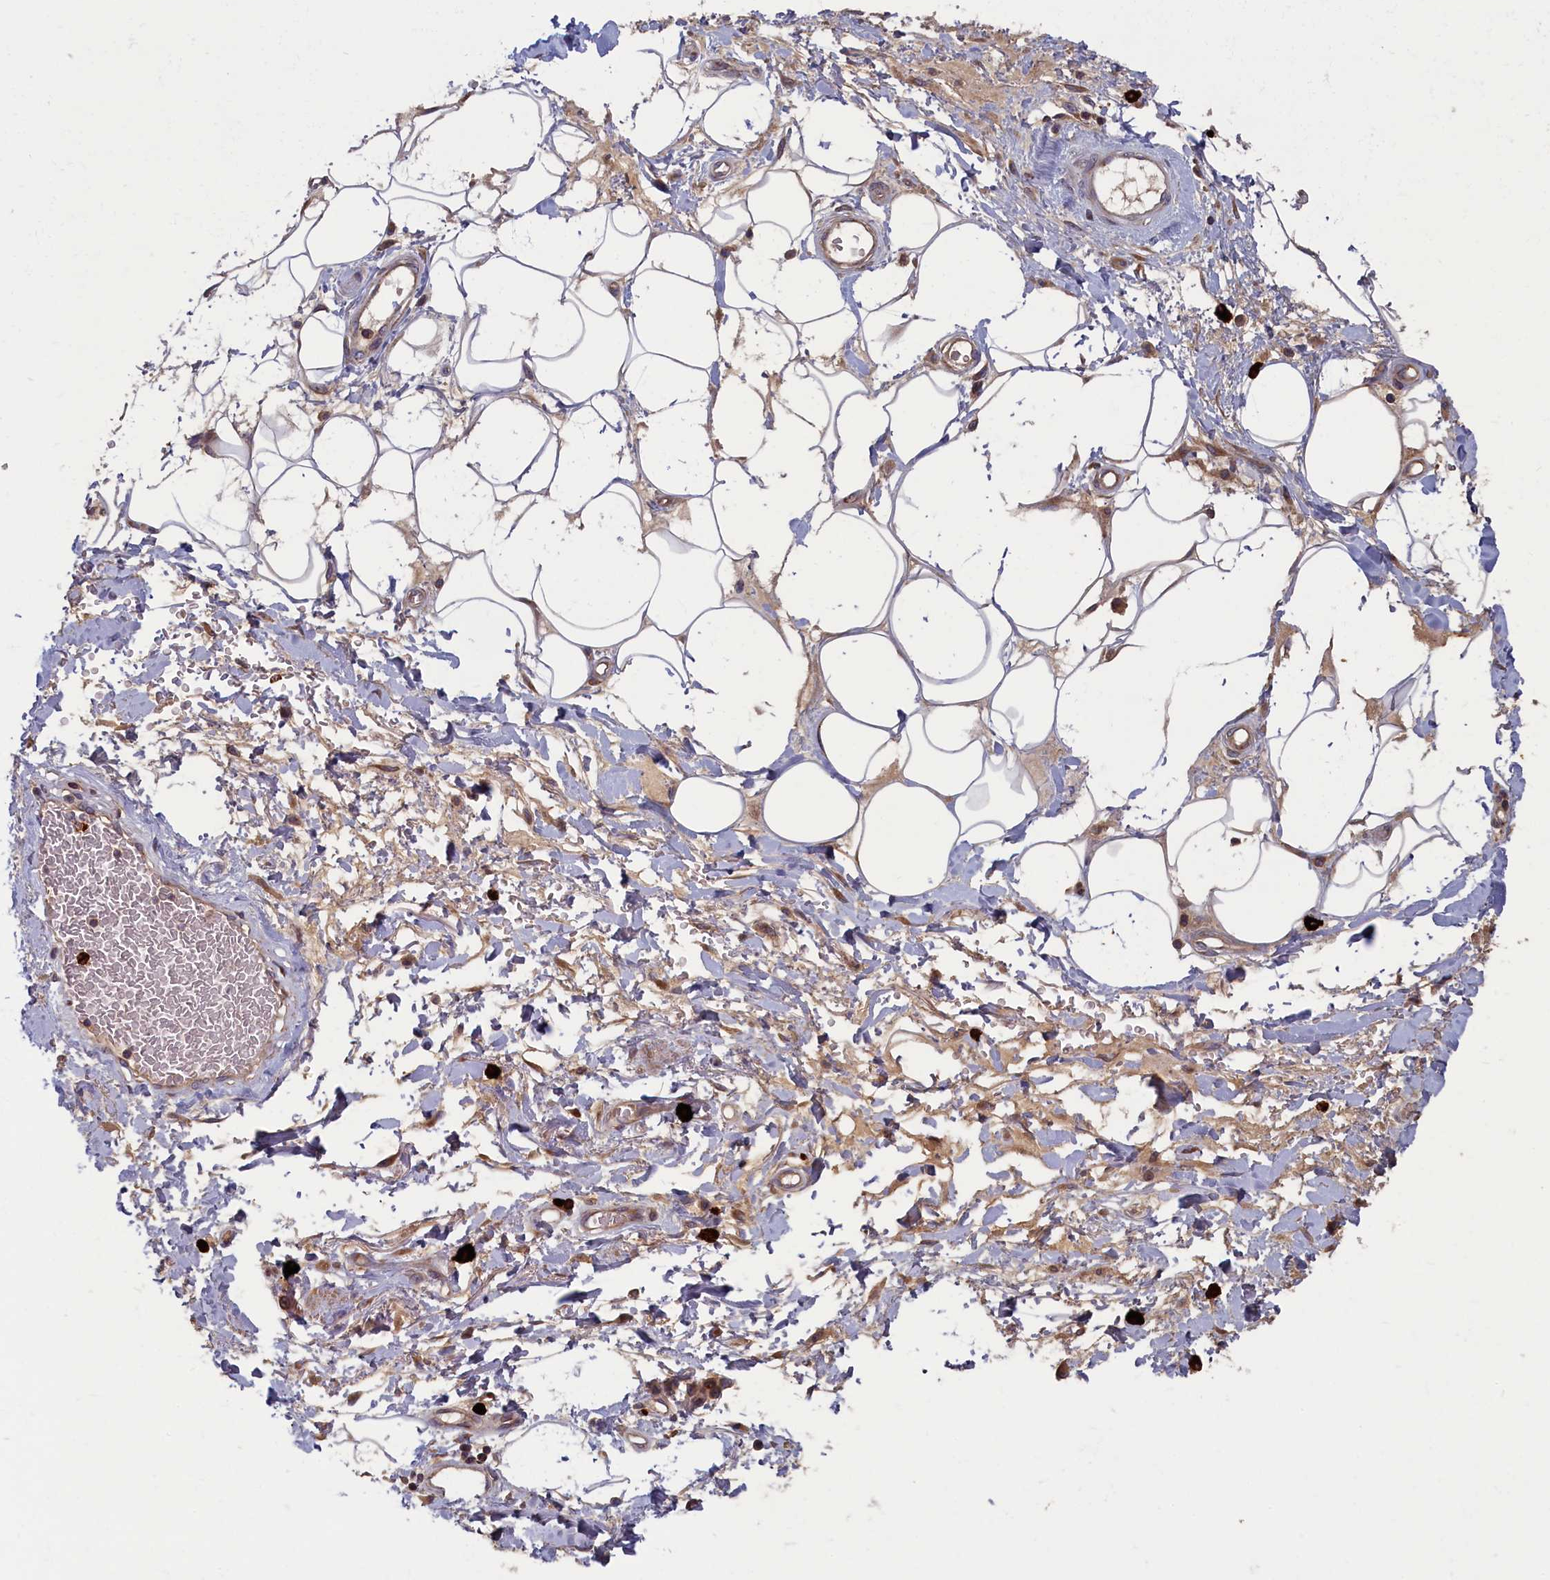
{"staining": {"intensity": "negative", "quantity": "none", "location": "none"}, "tissue": "adipose tissue", "cell_type": "Adipocytes", "image_type": "normal", "snomed": [{"axis": "morphology", "description": "Normal tissue, NOS"}, {"axis": "morphology", "description": "Adenocarcinoma, NOS"}, {"axis": "topography", "description": "Rectum"}, {"axis": "topography", "description": "Vagina"}, {"axis": "topography", "description": "Peripheral nerve tissue"}], "caption": "There is no significant expression in adipocytes of adipose tissue. (Stains: DAB IHC with hematoxylin counter stain, Microscopy: brightfield microscopy at high magnification).", "gene": "TNK2", "patient": {"sex": "female", "age": 71}}